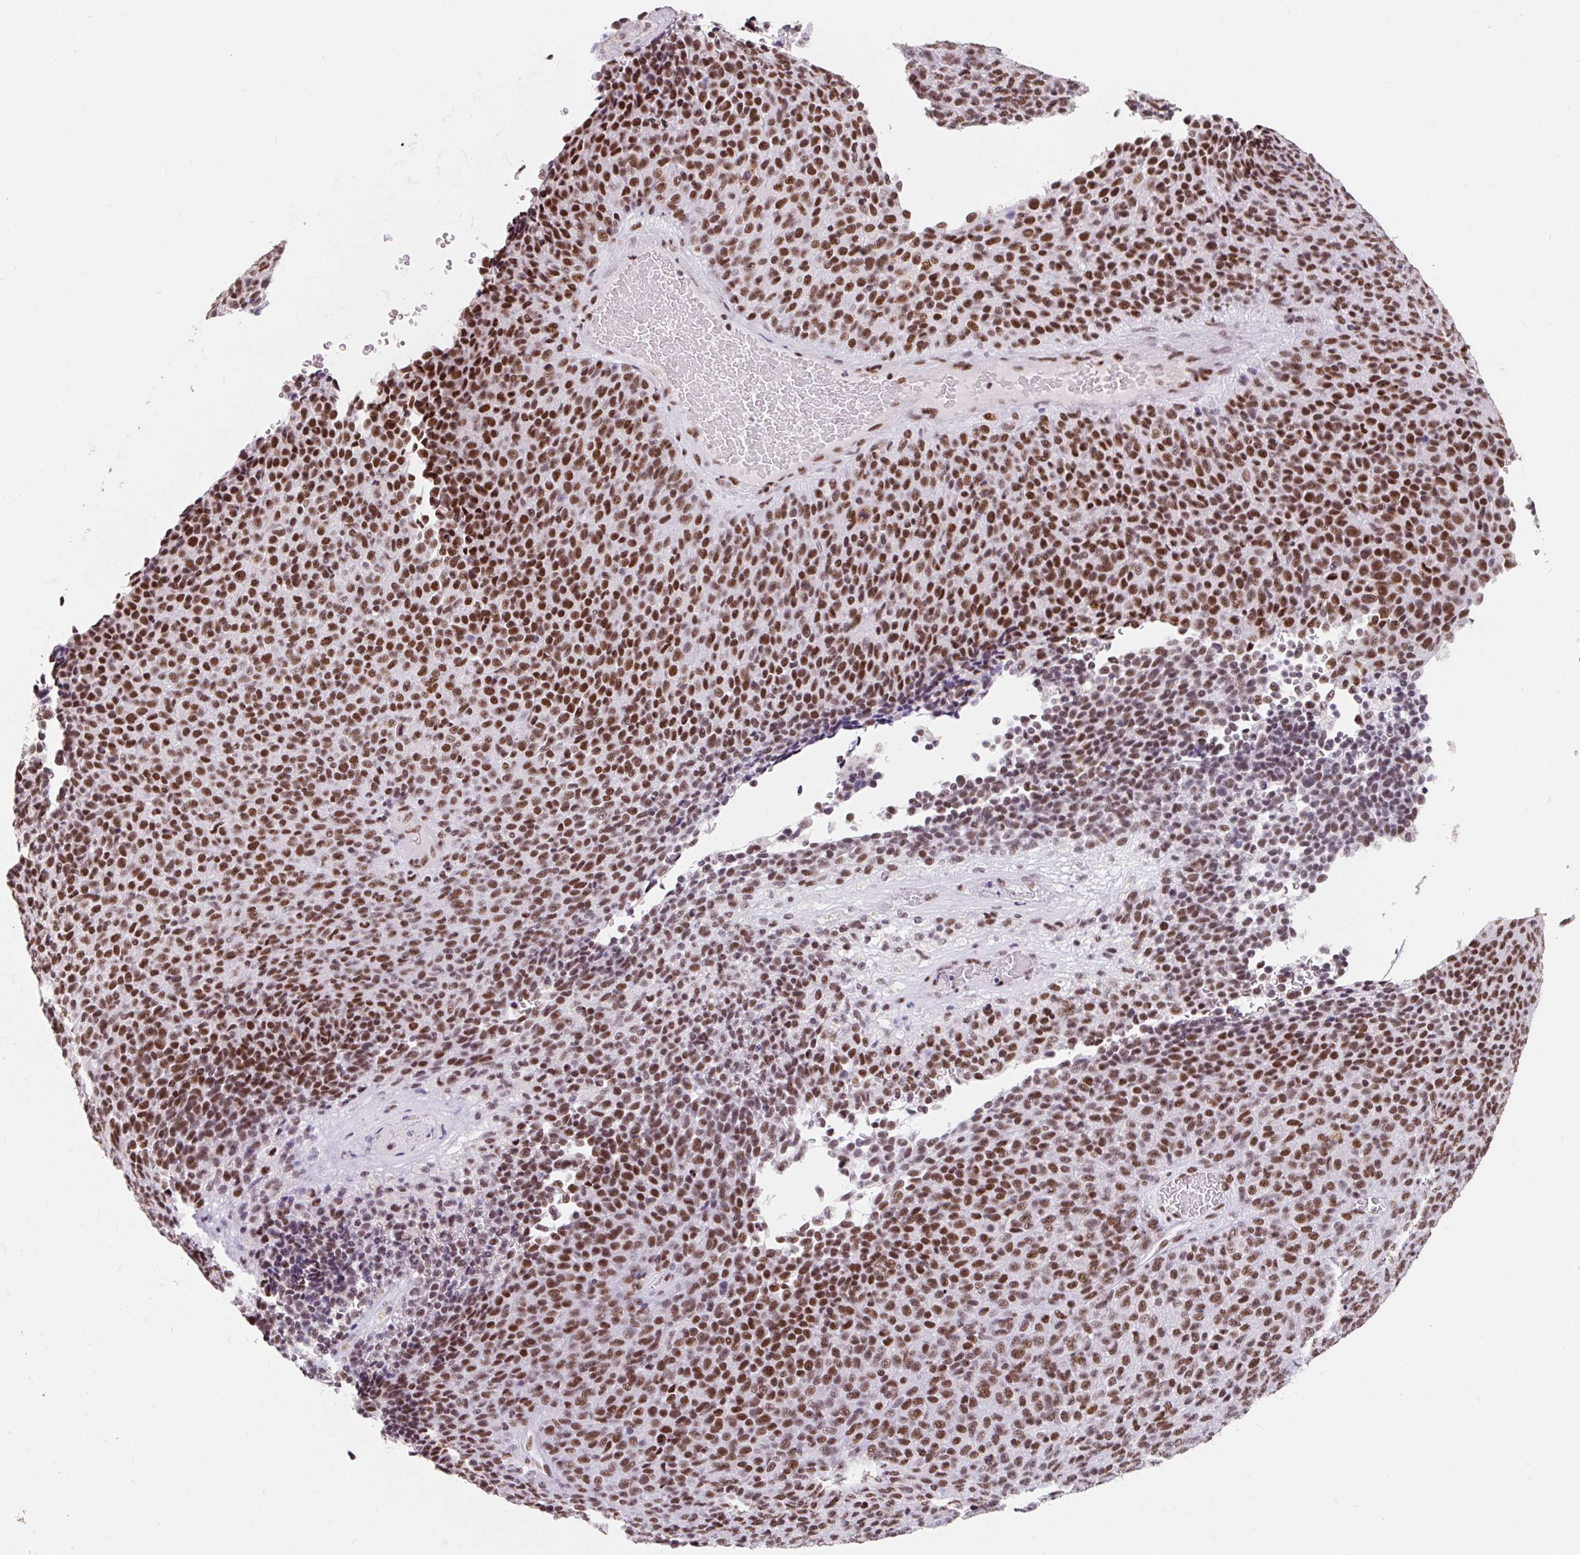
{"staining": {"intensity": "strong", "quantity": ">75%", "location": "nuclear"}, "tissue": "melanoma", "cell_type": "Tumor cells", "image_type": "cancer", "snomed": [{"axis": "morphology", "description": "Malignant melanoma, Metastatic site"}, {"axis": "topography", "description": "Brain"}], "caption": "Immunohistochemistry photomicrograph of neoplastic tissue: melanoma stained using immunohistochemistry demonstrates high levels of strong protein expression localized specifically in the nuclear of tumor cells, appearing as a nuclear brown color.", "gene": "SRSF10", "patient": {"sex": "female", "age": 56}}